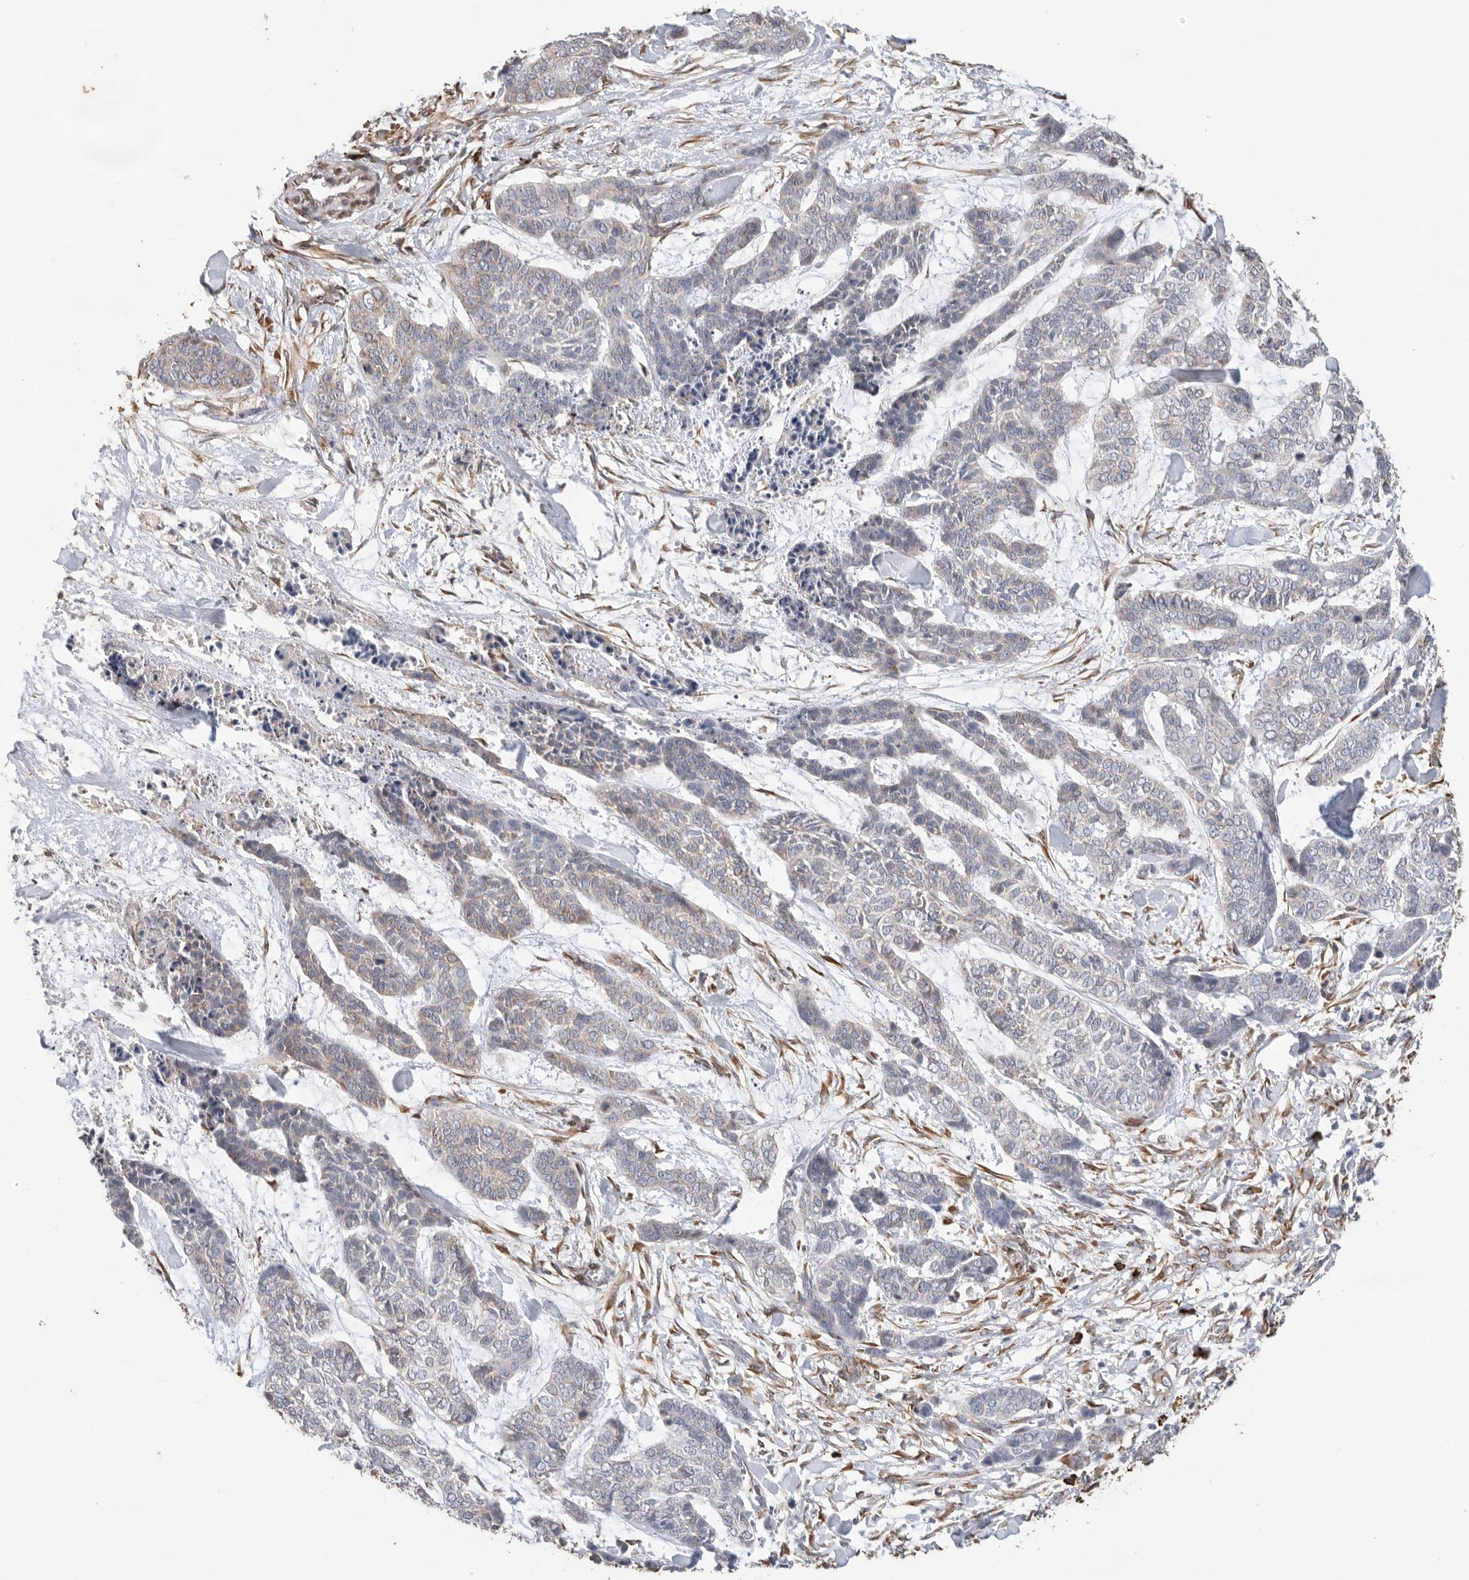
{"staining": {"intensity": "negative", "quantity": "none", "location": "none"}, "tissue": "skin cancer", "cell_type": "Tumor cells", "image_type": "cancer", "snomed": [{"axis": "morphology", "description": "Basal cell carcinoma"}, {"axis": "topography", "description": "Skin"}], "caption": "Human skin cancer stained for a protein using immunohistochemistry (IHC) exhibits no staining in tumor cells.", "gene": "BLOC1S5", "patient": {"sex": "female", "age": 64}}